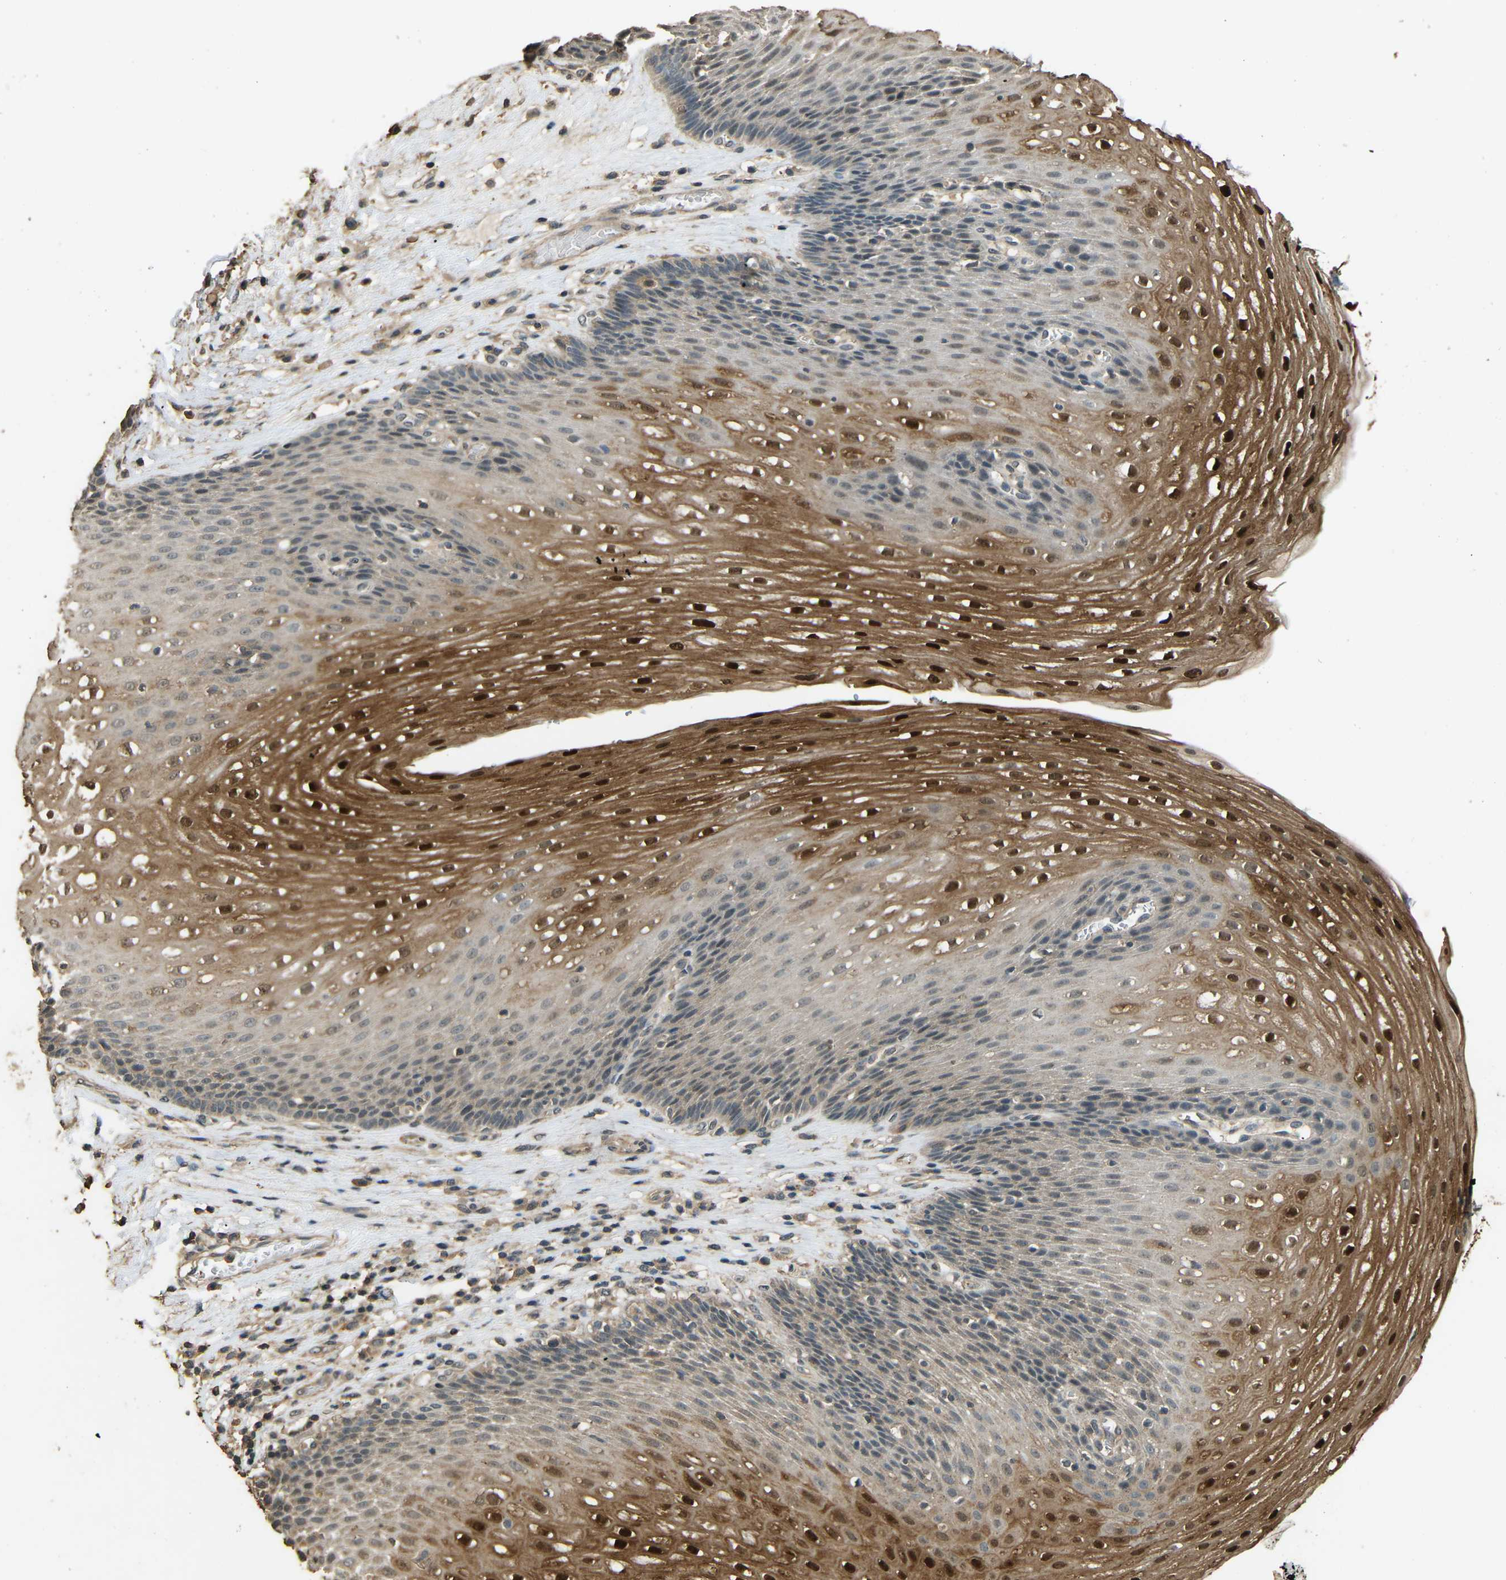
{"staining": {"intensity": "strong", "quantity": "25%-75%", "location": "cytoplasmic/membranous,nuclear"}, "tissue": "esophagus", "cell_type": "Squamous epithelial cells", "image_type": "normal", "snomed": [{"axis": "morphology", "description": "Normal tissue, NOS"}, {"axis": "topography", "description": "Esophagus"}], "caption": "Immunohistochemistry (IHC) (DAB (3,3'-diaminobenzidine)) staining of benign esophagus shows strong cytoplasmic/membranous,nuclear protein expression in about 25%-75% of squamous epithelial cells. The staining was performed using DAB to visualize the protein expression in brown, while the nuclei were stained in blue with hematoxylin (Magnification: 20x).", "gene": "PDE5A", "patient": {"sex": "male", "age": 48}}